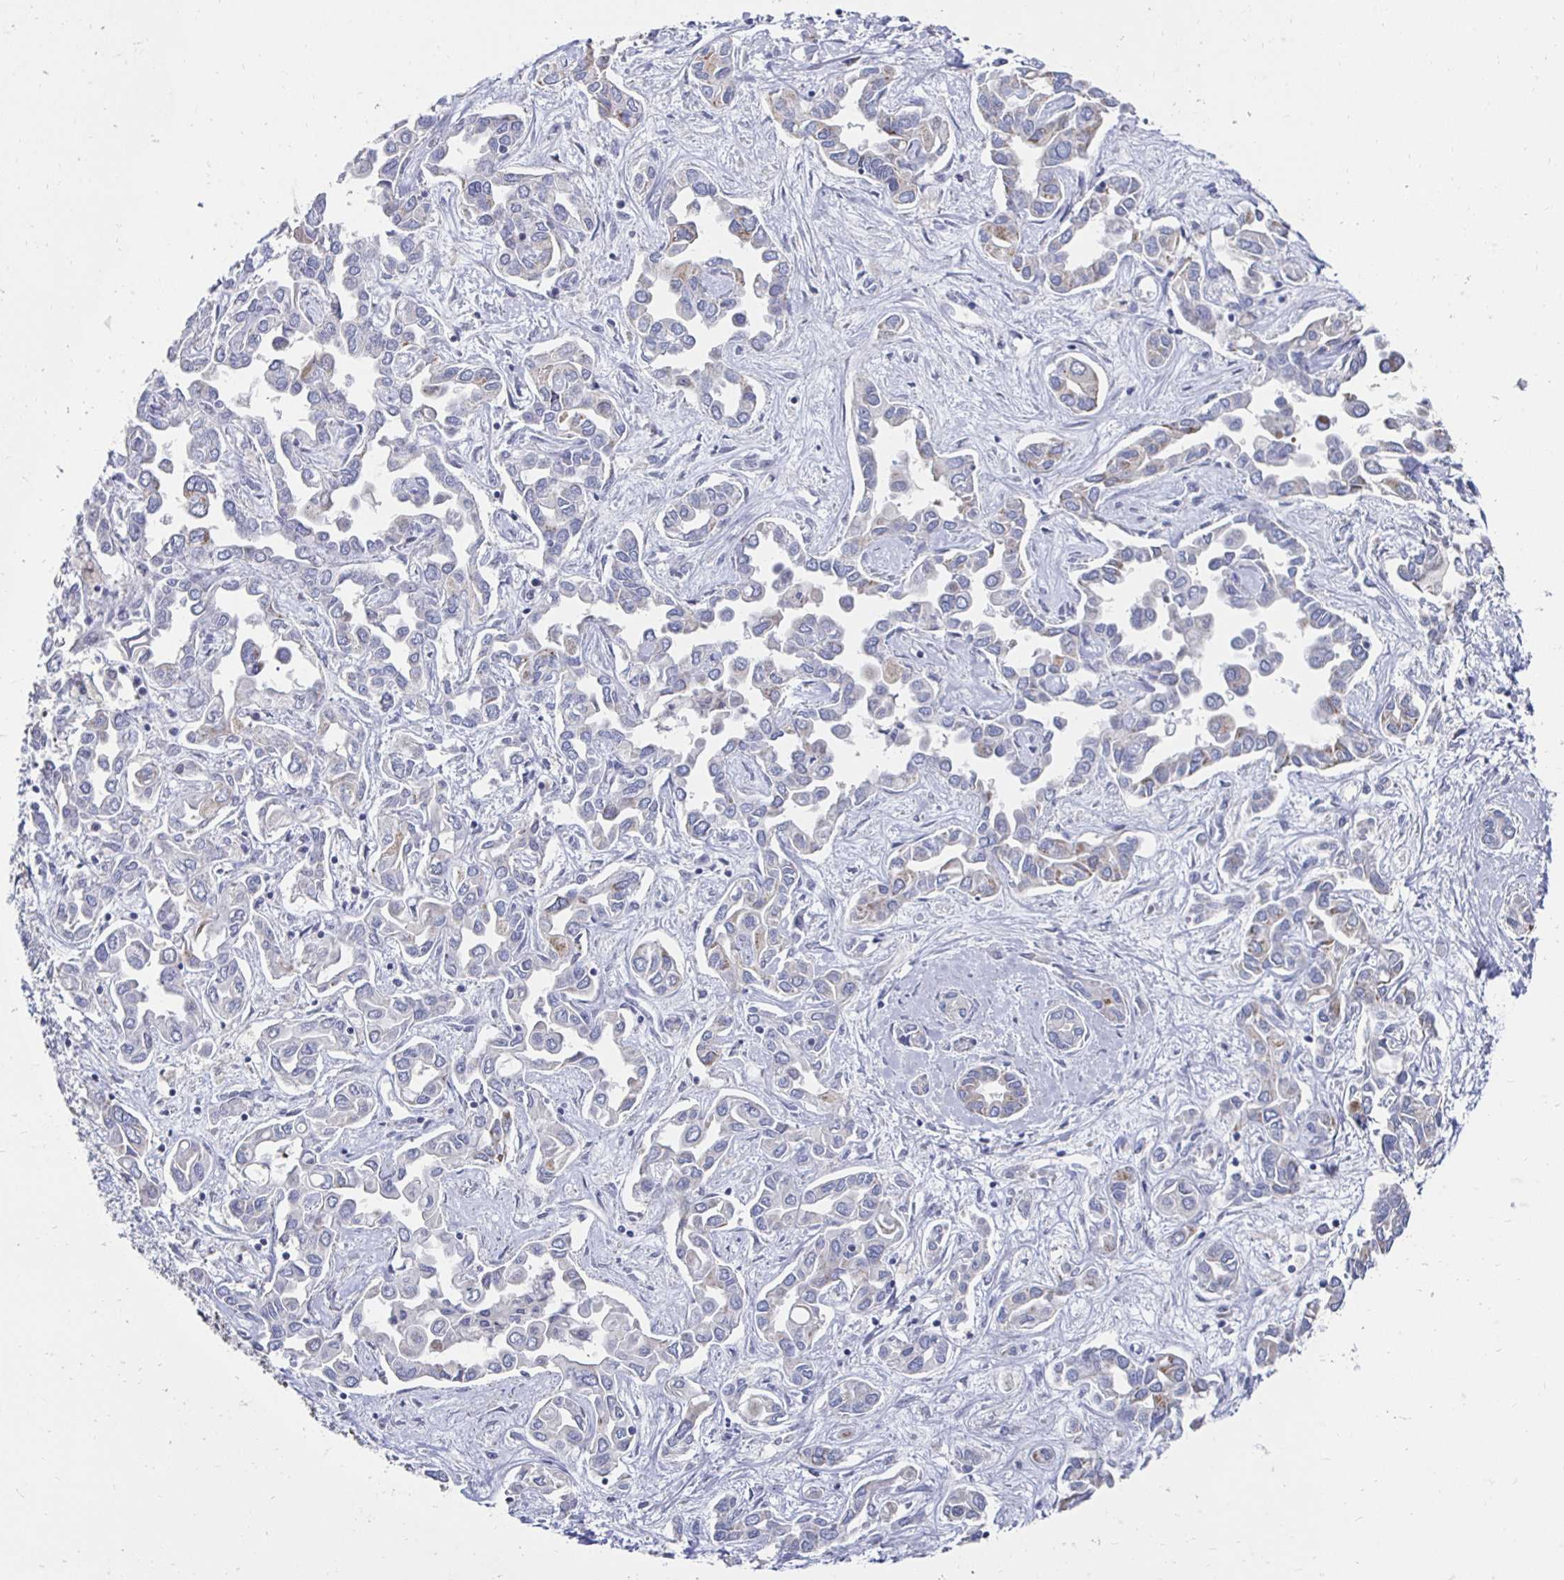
{"staining": {"intensity": "negative", "quantity": "none", "location": "none"}, "tissue": "liver cancer", "cell_type": "Tumor cells", "image_type": "cancer", "snomed": [{"axis": "morphology", "description": "Cholangiocarcinoma"}, {"axis": "topography", "description": "Liver"}], "caption": "Tumor cells are negative for brown protein staining in cholangiocarcinoma (liver).", "gene": "NOCT", "patient": {"sex": "female", "age": 64}}